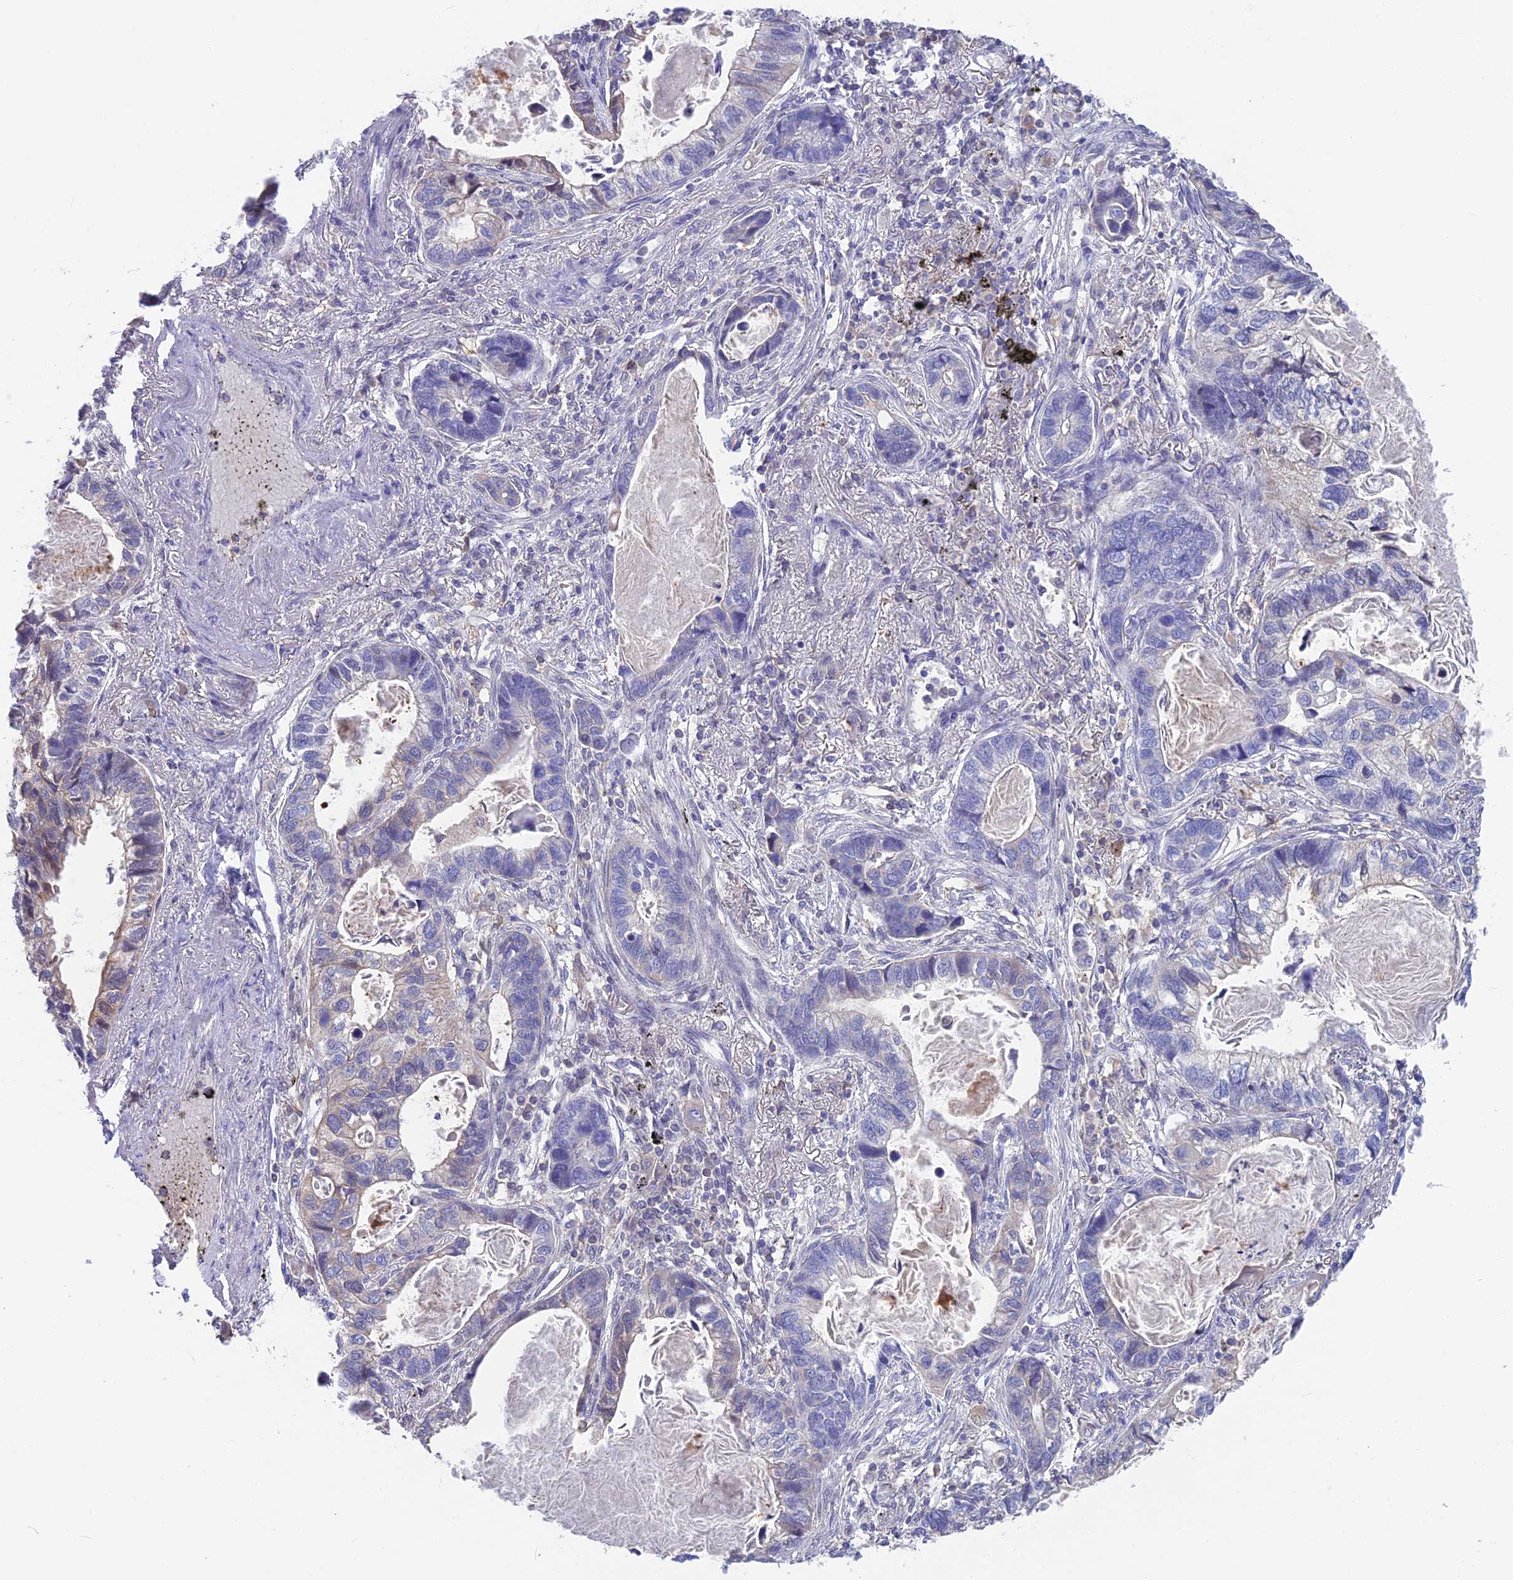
{"staining": {"intensity": "negative", "quantity": "none", "location": "none"}, "tissue": "lung cancer", "cell_type": "Tumor cells", "image_type": "cancer", "snomed": [{"axis": "morphology", "description": "Adenocarcinoma, NOS"}, {"axis": "topography", "description": "Lung"}], "caption": "Lung cancer stained for a protein using immunohistochemistry reveals no expression tumor cells.", "gene": "SNAP91", "patient": {"sex": "male", "age": 67}}